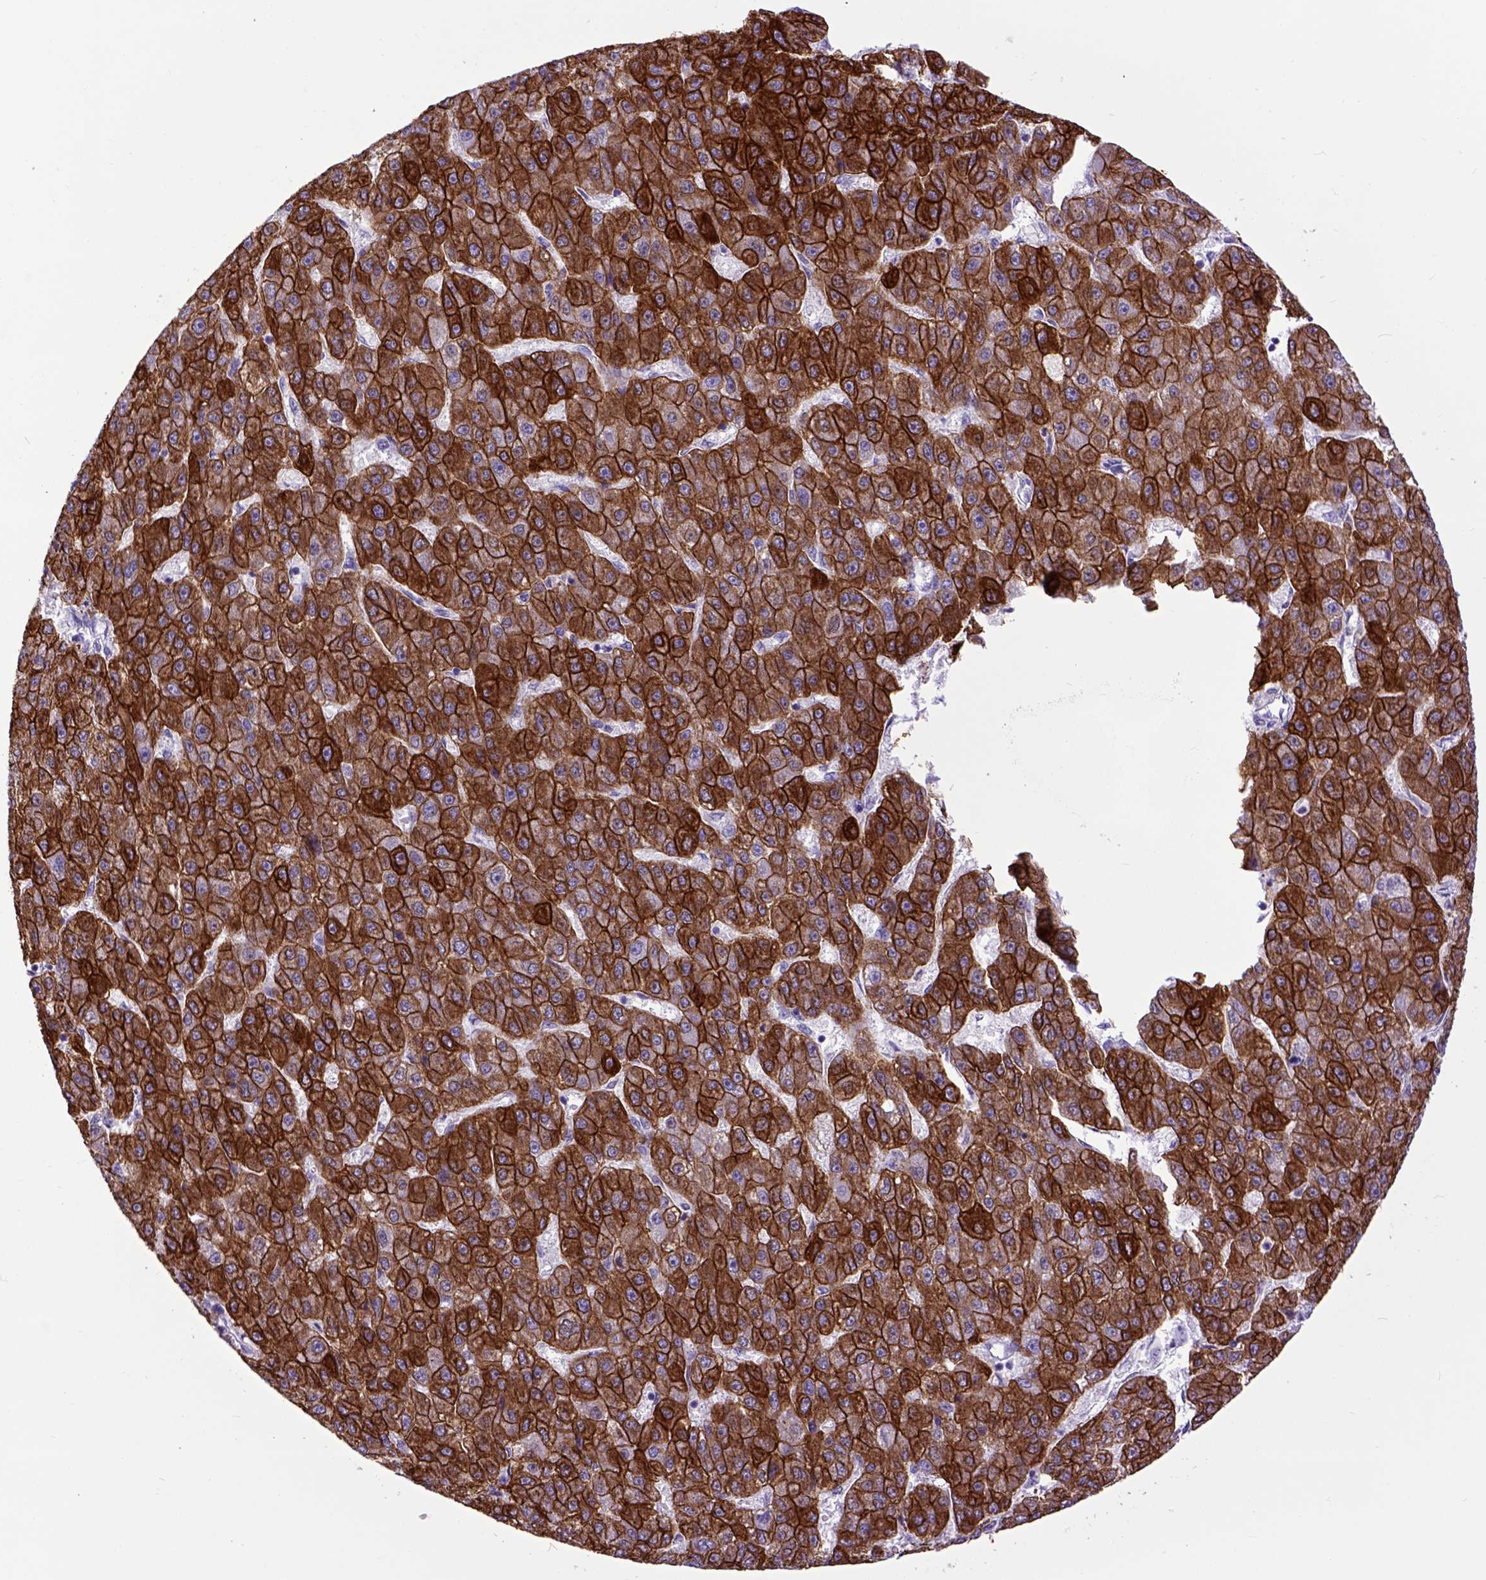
{"staining": {"intensity": "strong", "quantity": ">75%", "location": "cytoplasmic/membranous"}, "tissue": "liver cancer", "cell_type": "Tumor cells", "image_type": "cancer", "snomed": [{"axis": "morphology", "description": "Carcinoma, Hepatocellular, NOS"}, {"axis": "topography", "description": "Liver"}], "caption": "A histopathology image of human hepatocellular carcinoma (liver) stained for a protein exhibits strong cytoplasmic/membranous brown staining in tumor cells.", "gene": "RAB25", "patient": {"sex": "male", "age": 67}}